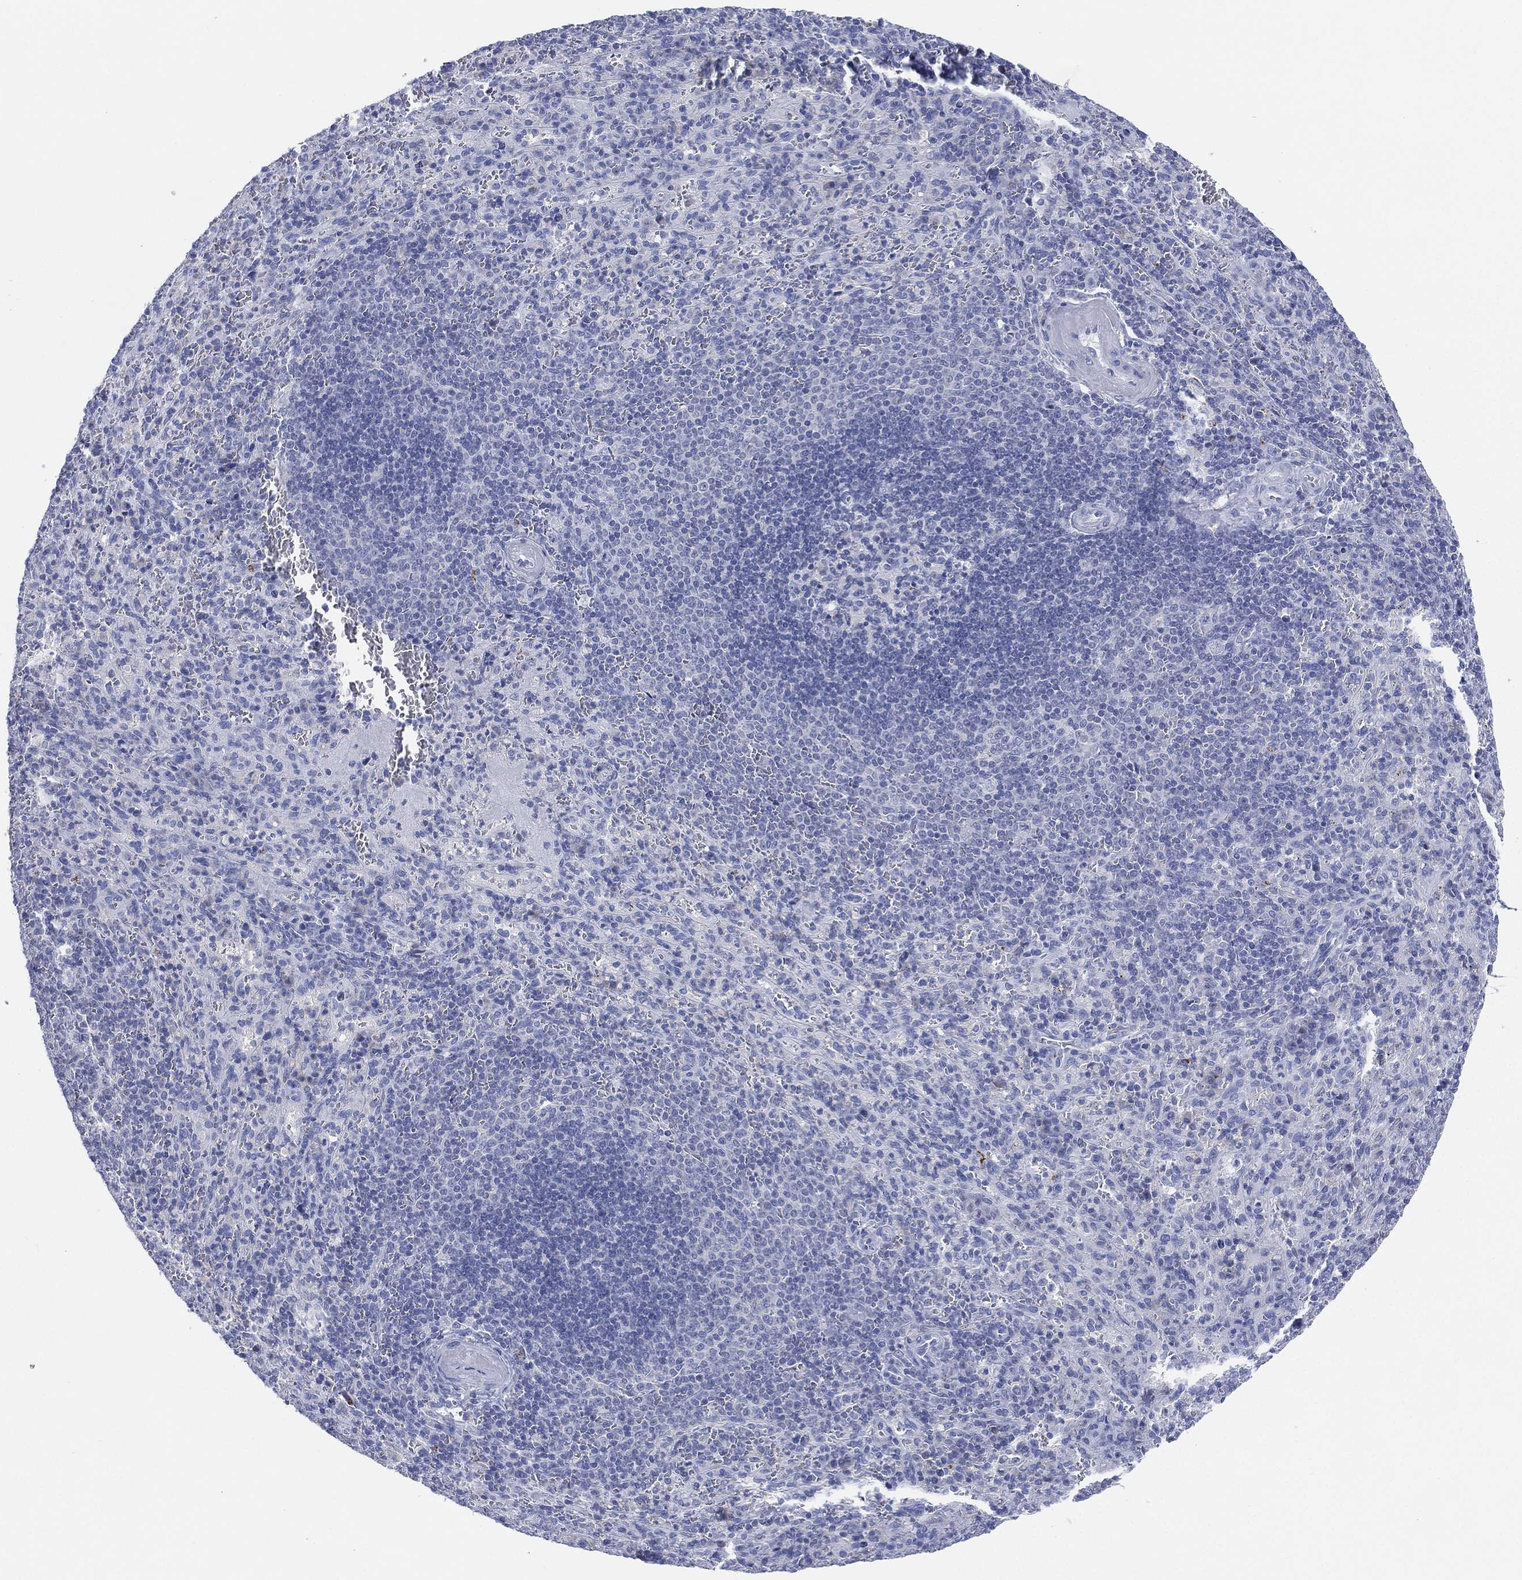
{"staining": {"intensity": "negative", "quantity": "none", "location": "none"}, "tissue": "spleen", "cell_type": "Cells in red pulp", "image_type": "normal", "snomed": [{"axis": "morphology", "description": "Normal tissue, NOS"}, {"axis": "topography", "description": "Spleen"}], "caption": "Human spleen stained for a protein using immunohistochemistry demonstrates no positivity in cells in red pulp.", "gene": "ADAD2", "patient": {"sex": "male", "age": 57}}